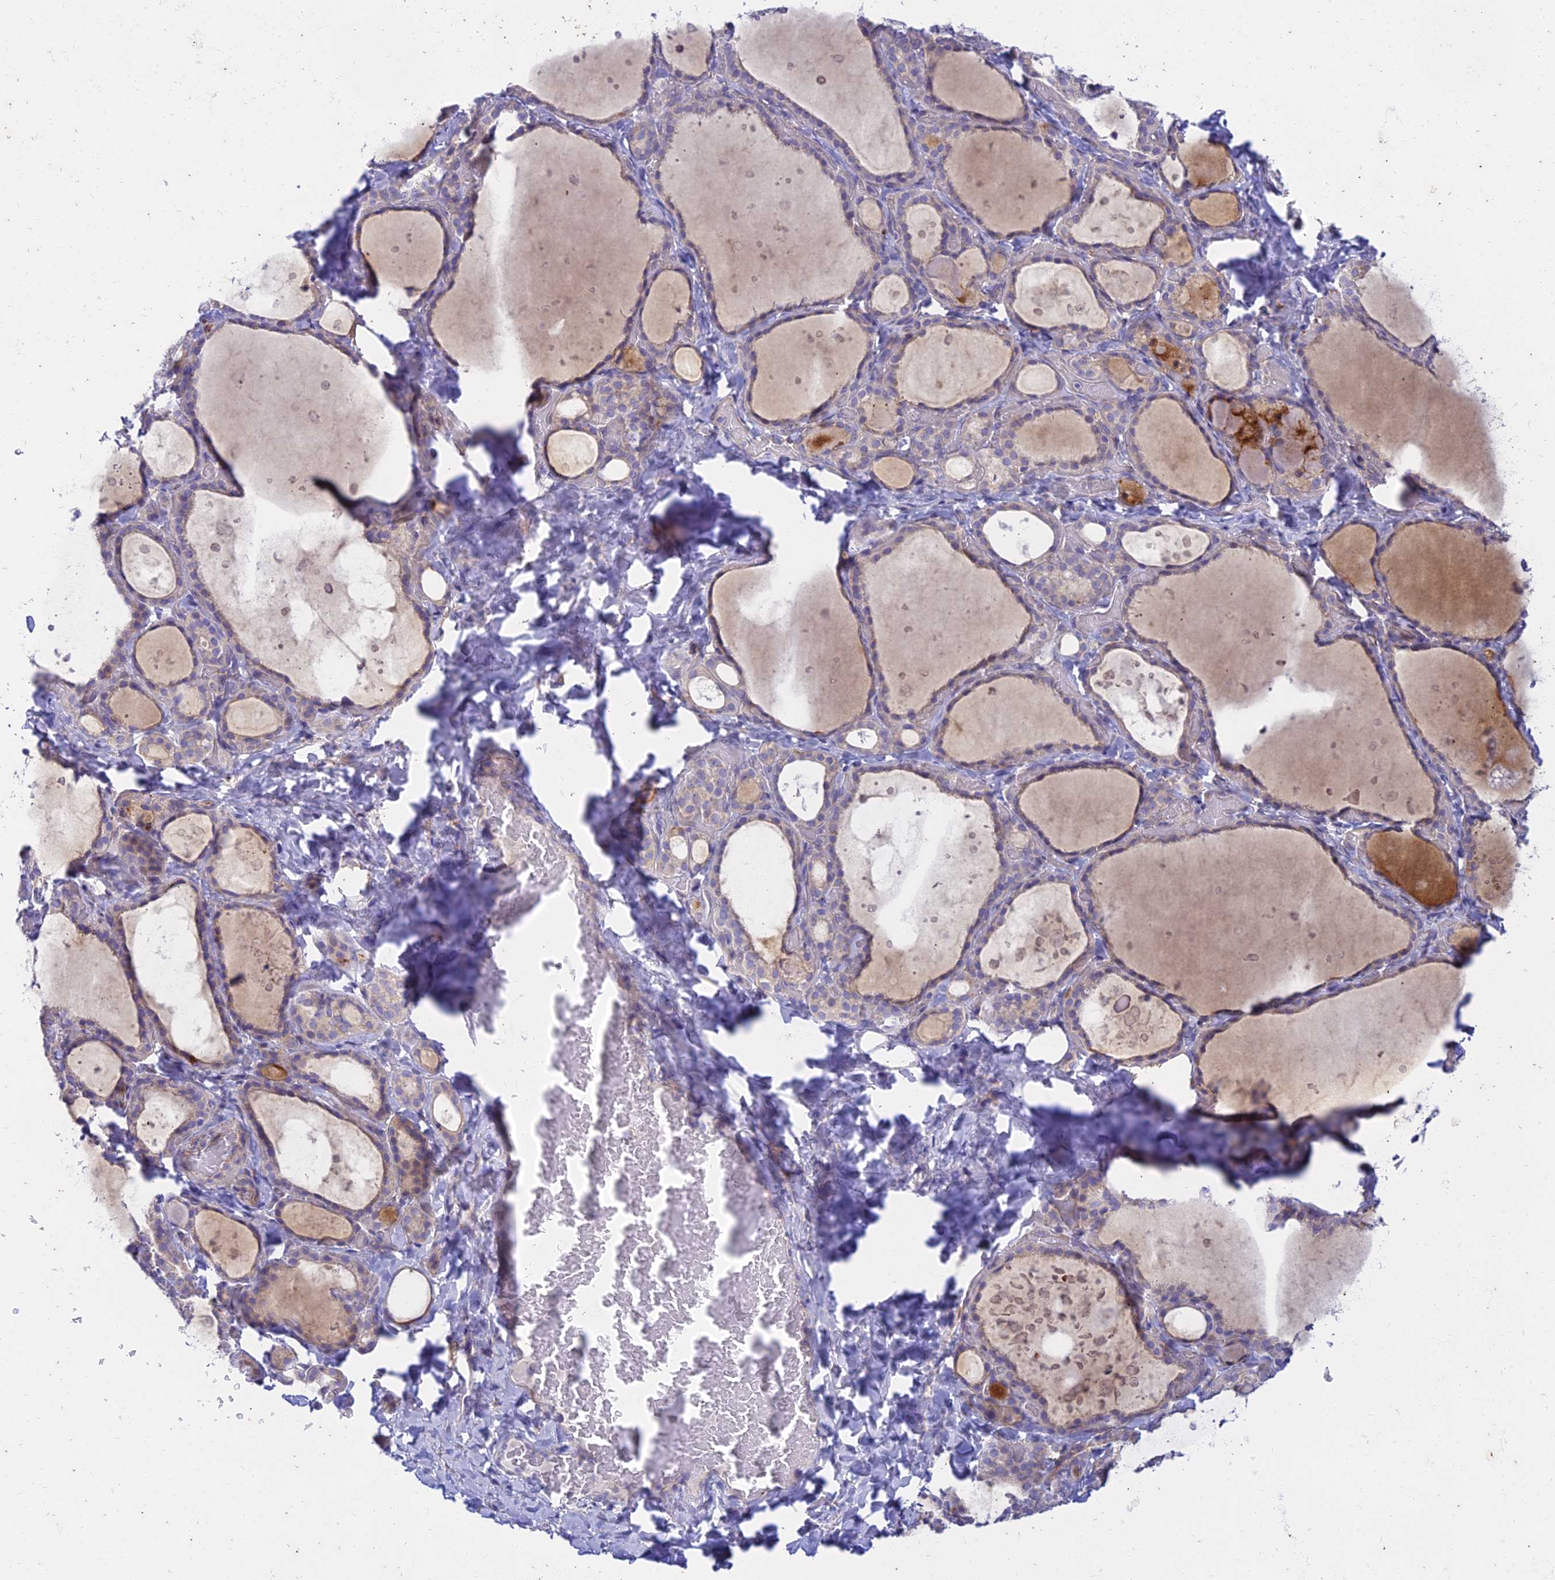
{"staining": {"intensity": "moderate", "quantity": "<25%", "location": "cytoplasmic/membranous"}, "tissue": "thyroid gland", "cell_type": "Glandular cells", "image_type": "normal", "snomed": [{"axis": "morphology", "description": "Normal tissue, NOS"}, {"axis": "topography", "description": "Thyroid gland"}], "caption": "Immunohistochemistry (IHC) micrograph of normal thyroid gland: thyroid gland stained using IHC reveals low levels of moderate protein expression localized specifically in the cytoplasmic/membranous of glandular cells, appearing as a cytoplasmic/membranous brown color.", "gene": "PTCD2", "patient": {"sex": "female", "age": 44}}